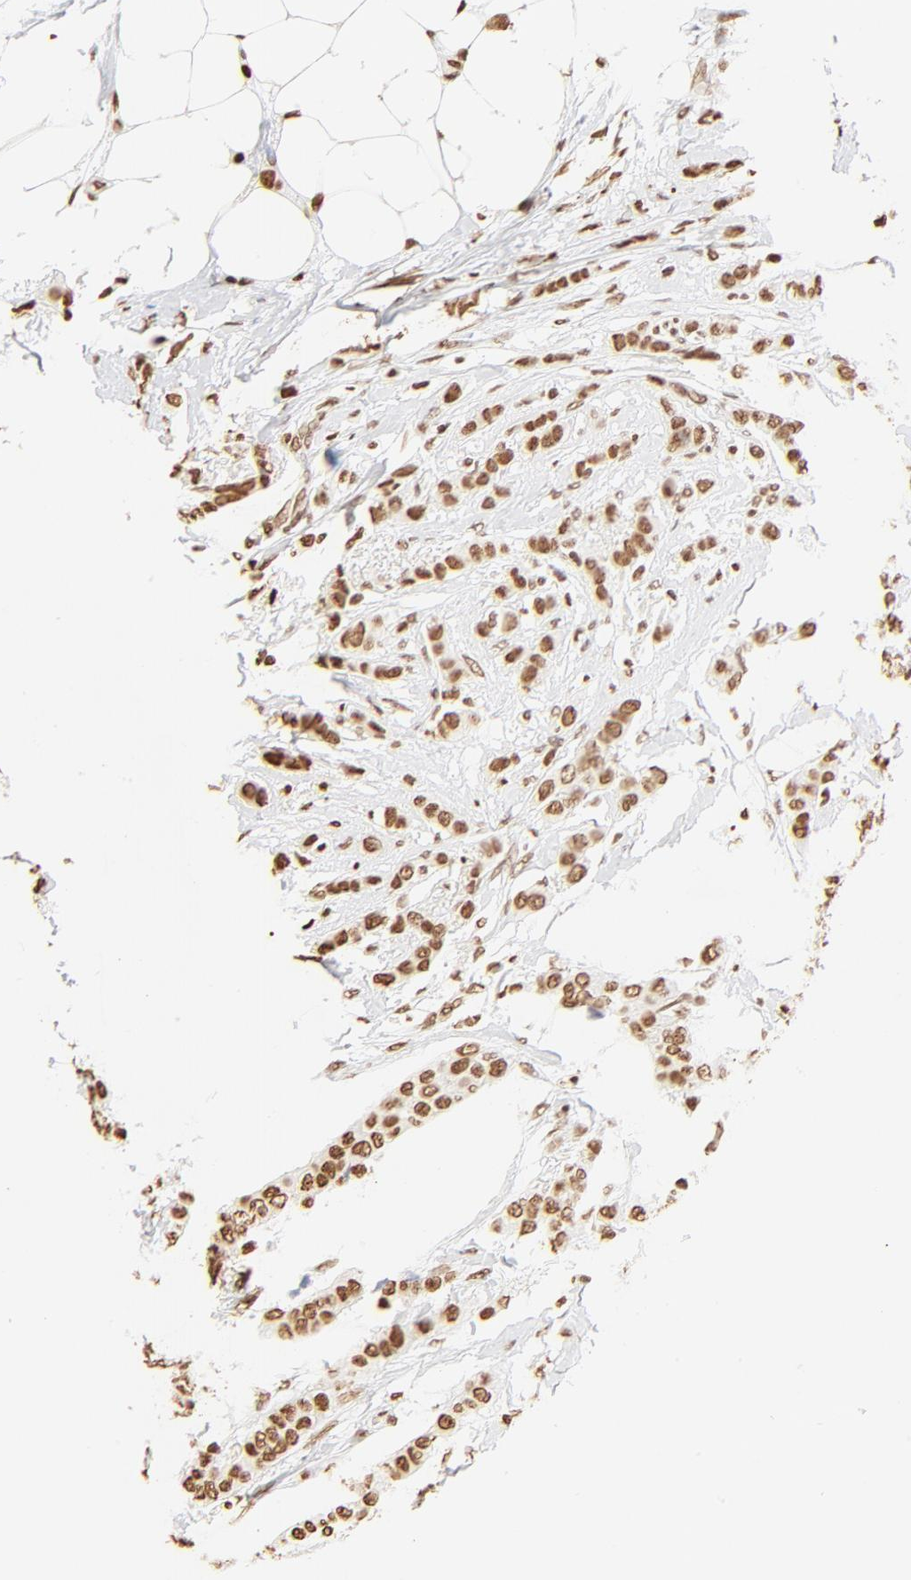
{"staining": {"intensity": "moderate", "quantity": ">75%", "location": "nuclear"}, "tissue": "breast cancer", "cell_type": "Tumor cells", "image_type": "cancer", "snomed": [{"axis": "morphology", "description": "Lobular carcinoma"}, {"axis": "topography", "description": "Breast"}], "caption": "Immunohistochemistry (IHC) staining of breast cancer (lobular carcinoma), which exhibits medium levels of moderate nuclear positivity in about >75% of tumor cells indicating moderate nuclear protein staining. The staining was performed using DAB (3,3'-diaminobenzidine) (brown) for protein detection and nuclei were counterstained in hematoxylin (blue).", "gene": "ZNF540", "patient": {"sex": "female", "age": 55}}